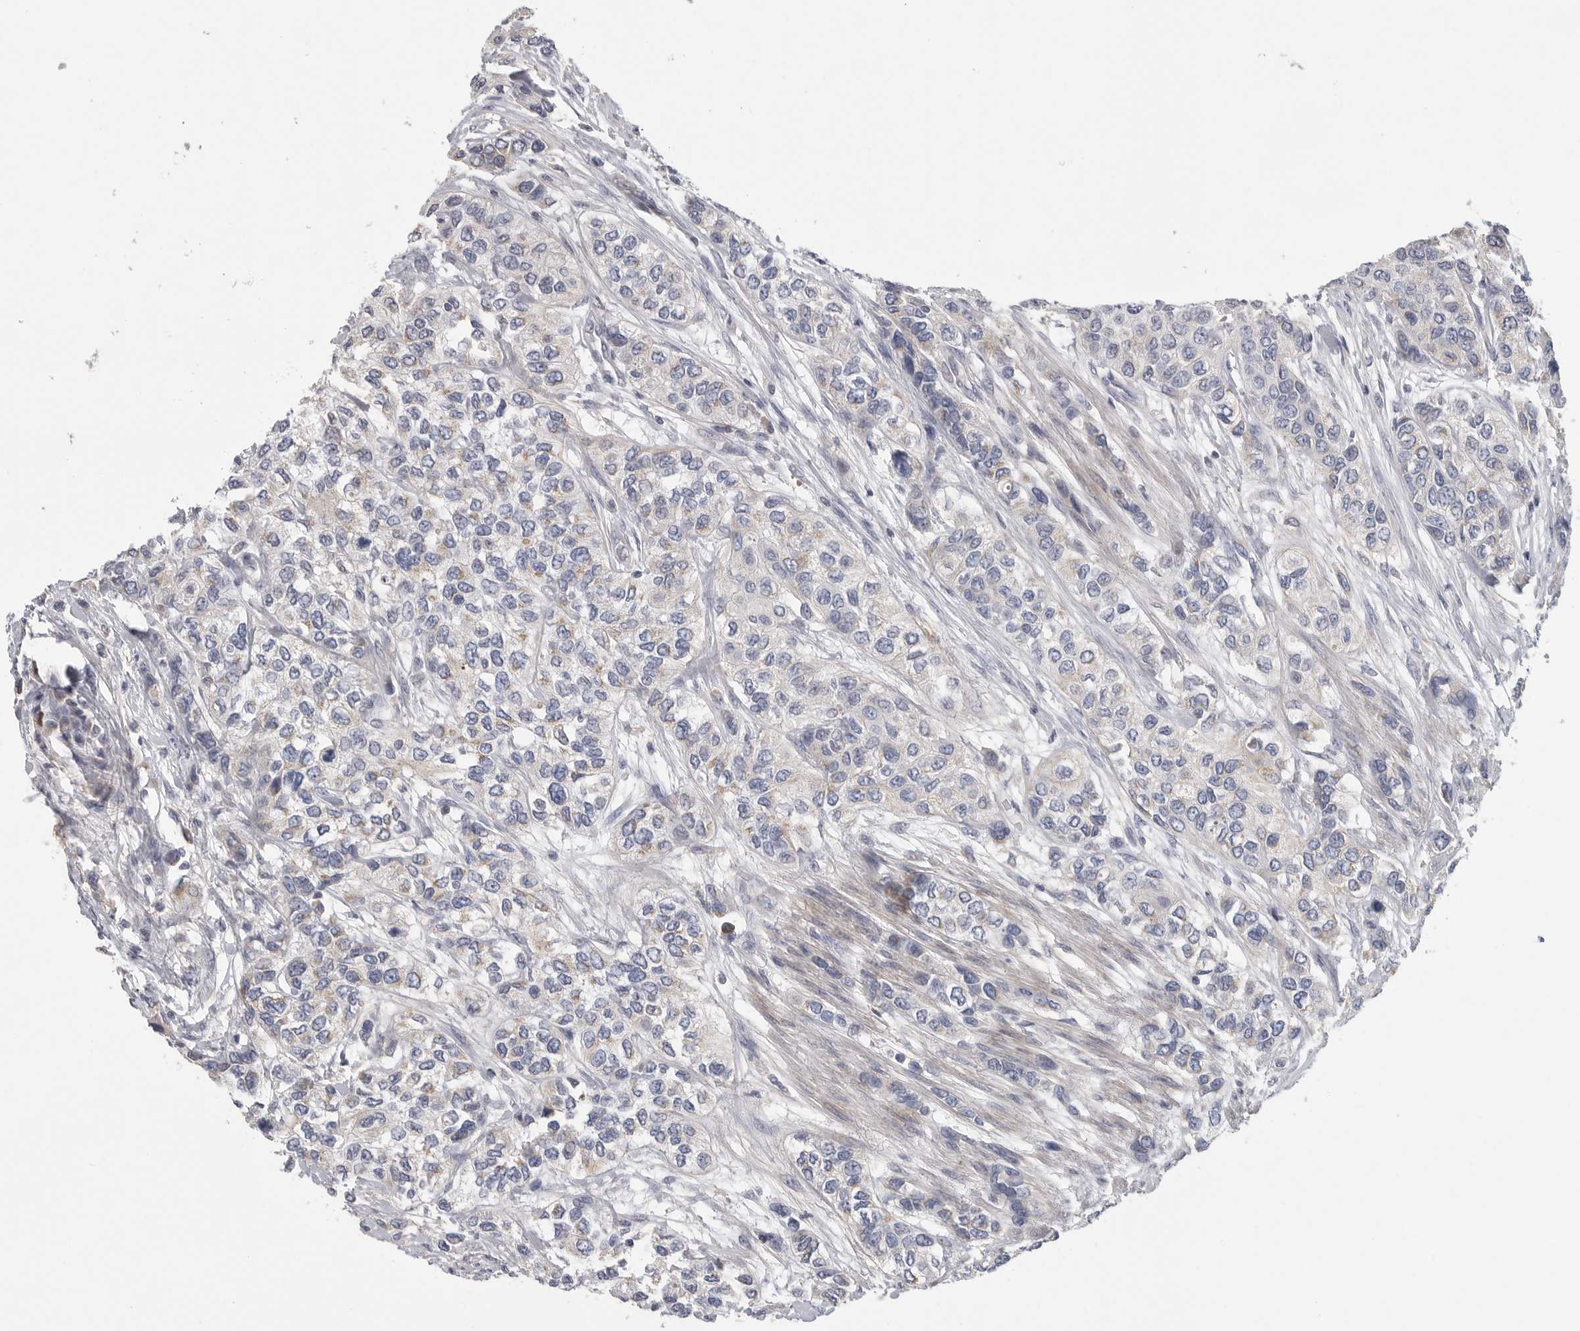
{"staining": {"intensity": "weak", "quantity": "<25%", "location": "cytoplasmic/membranous"}, "tissue": "urothelial cancer", "cell_type": "Tumor cells", "image_type": "cancer", "snomed": [{"axis": "morphology", "description": "Urothelial carcinoma, High grade"}, {"axis": "topography", "description": "Urinary bladder"}], "caption": "DAB (3,3'-diaminobenzidine) immunohistochemical staining of human urothelial cancer demonstrates no significant positivity in tumor cells.", "gene": "SDC3", "patient": {"sex": "female", "age": 56}}